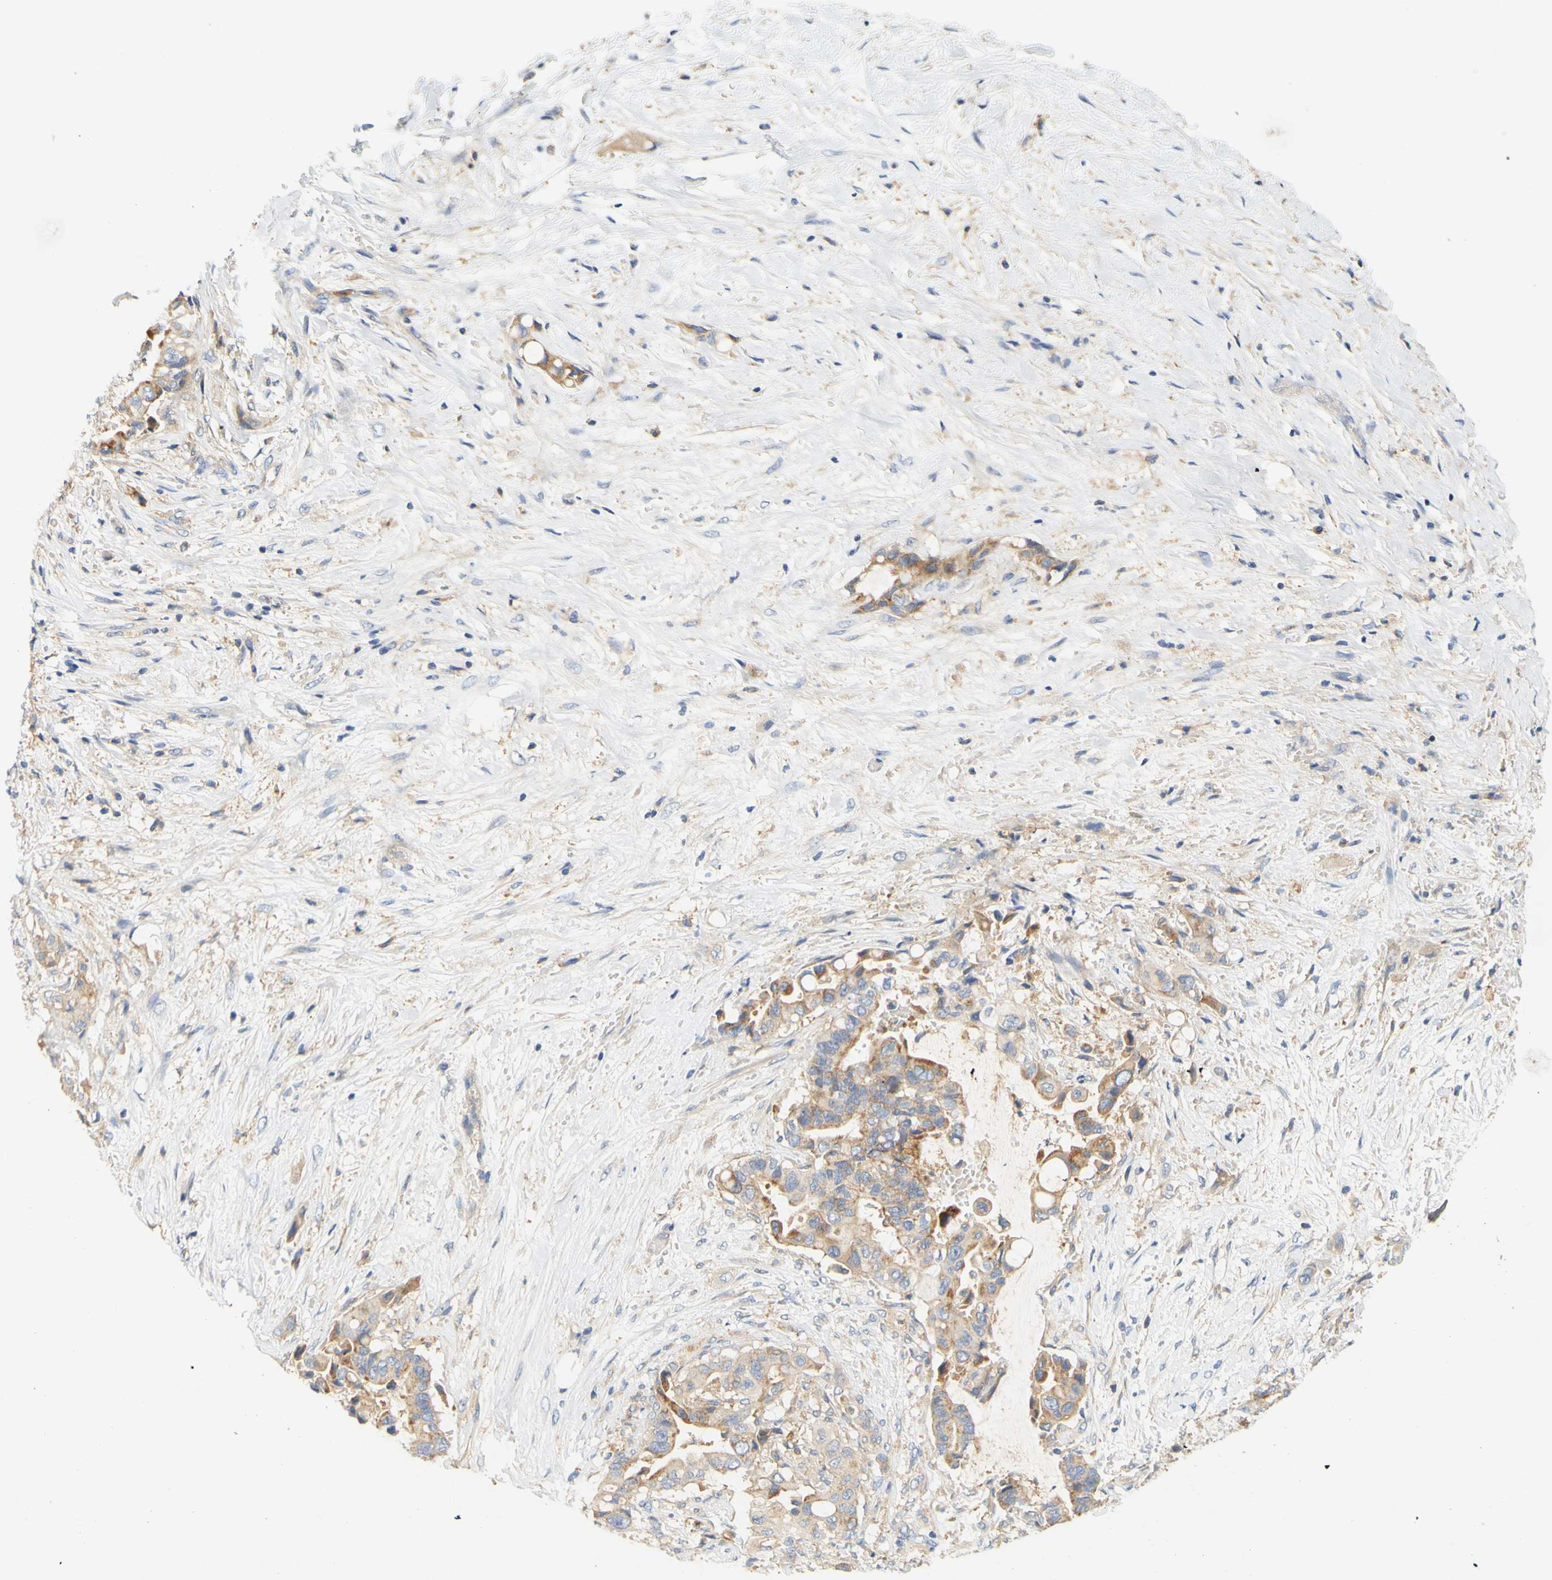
{"staining": {"intensity": "moderate", "quantity": ">75%", "location": "cytoplasmic/membranous"}, "tissue": "liver cancer", "cell_type": "Tumor cells", "image_type": "cancer", "snomed": [{"axis": "morphology", "description": "Cholangiocarcinoma"}, {"axis": "topography", "description": "Liver"}], "caption": "Liver cancer (cholangiocarcinoma) stained with a protein marker displays moderate staining in tumor cells.", "gene": "PCDH7", "patient": {"sex": "female", "age": 61}}